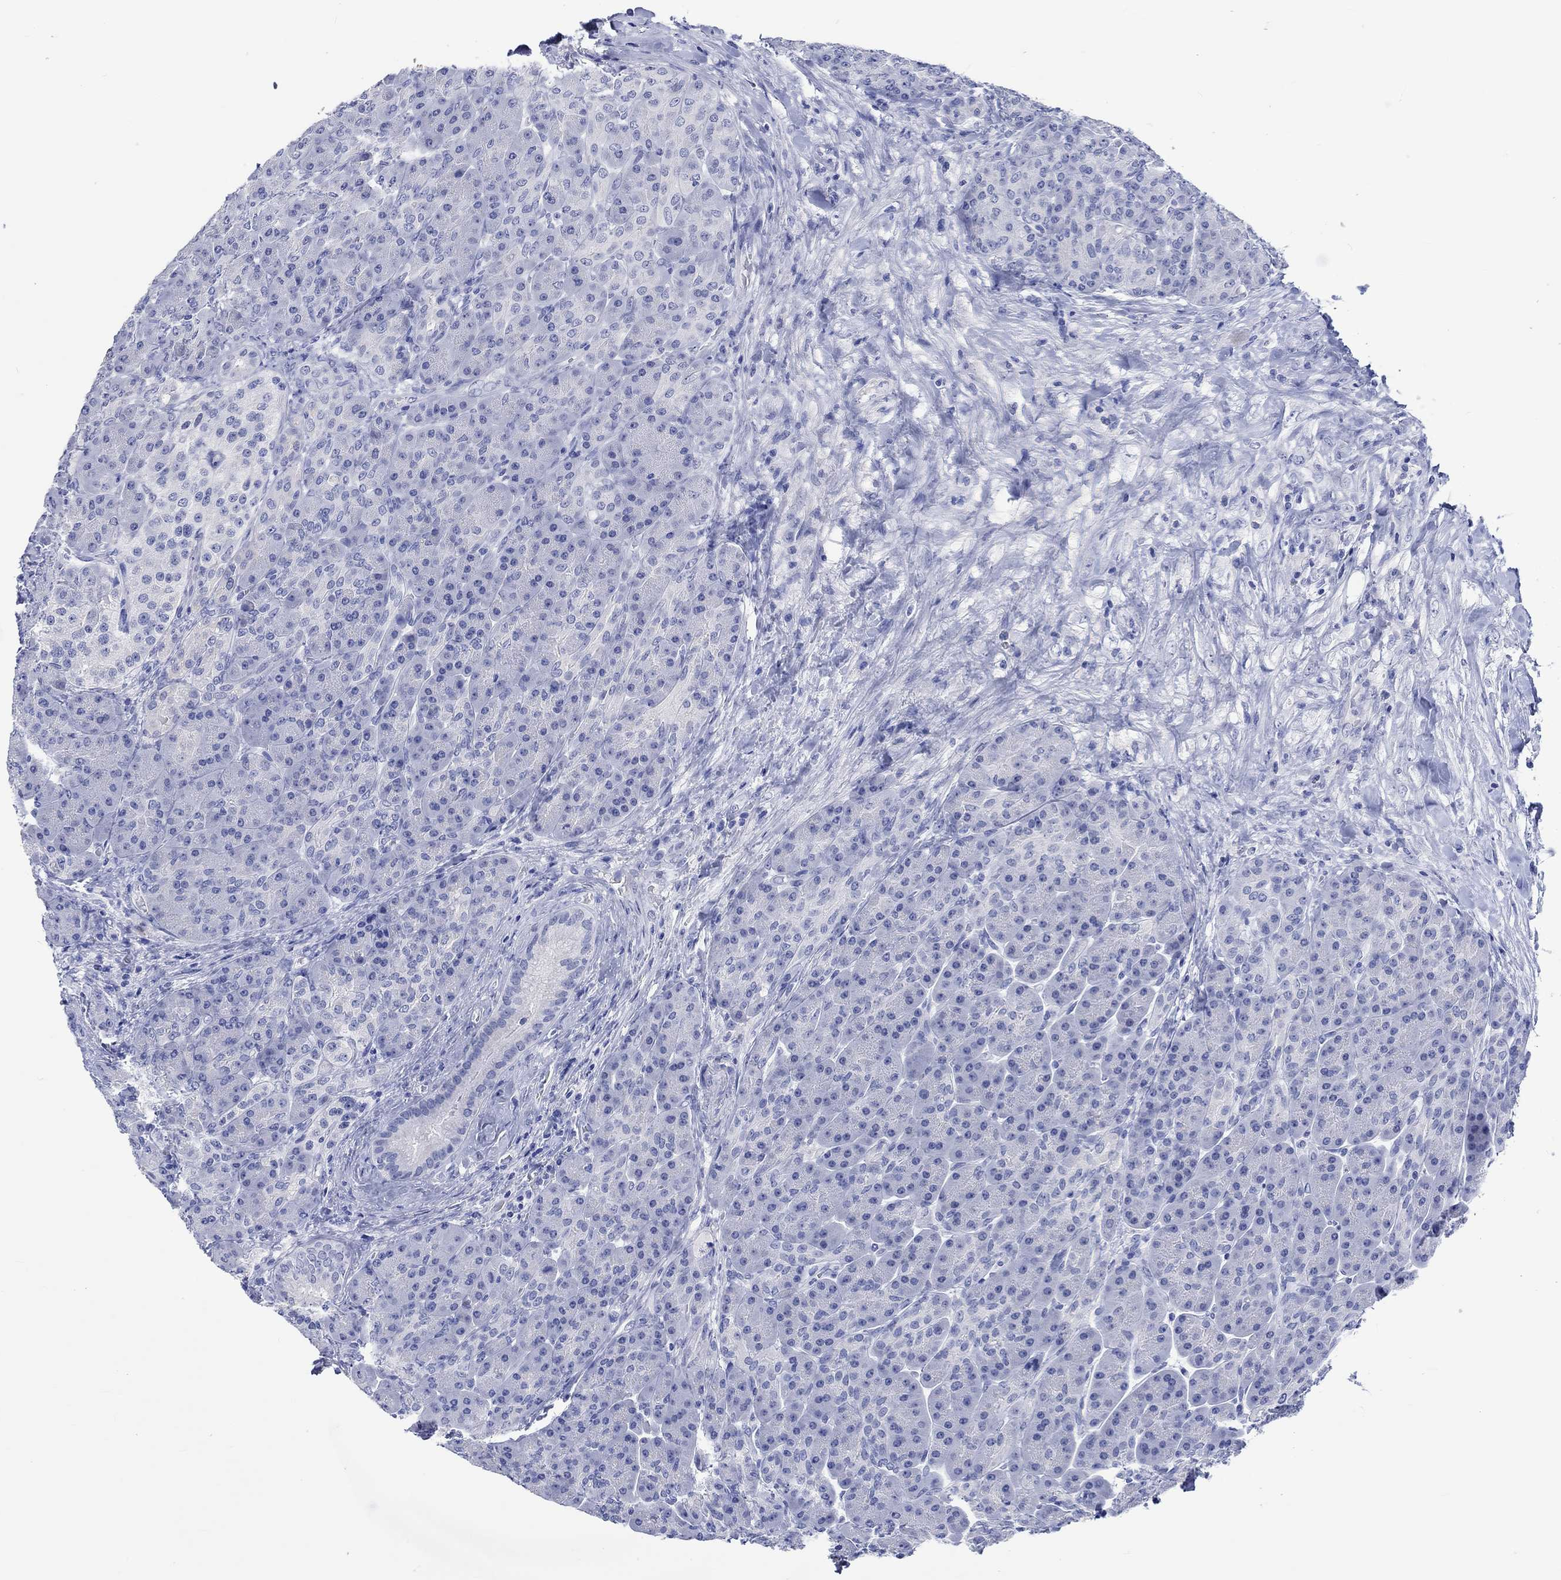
{"staining": {"intensity": "negative", "quantity": "none", "location": "none"}, "tissue": "pancreas", "cell_type": "Exocrine glandular cells", "image_type": "normal", "snomed": [{"axis": "morphology", "description": "Normal tissue, NOS"}, {"axis": "topography", "description": "Pancreas"}], "caption": "Immunohistochemistry image of benign human pancreas stained for a protein (brown), which displays no staining in exocrine glandular cells.", "gene": "KLHL33", "patient": {"sex": "male", "age": 70}}